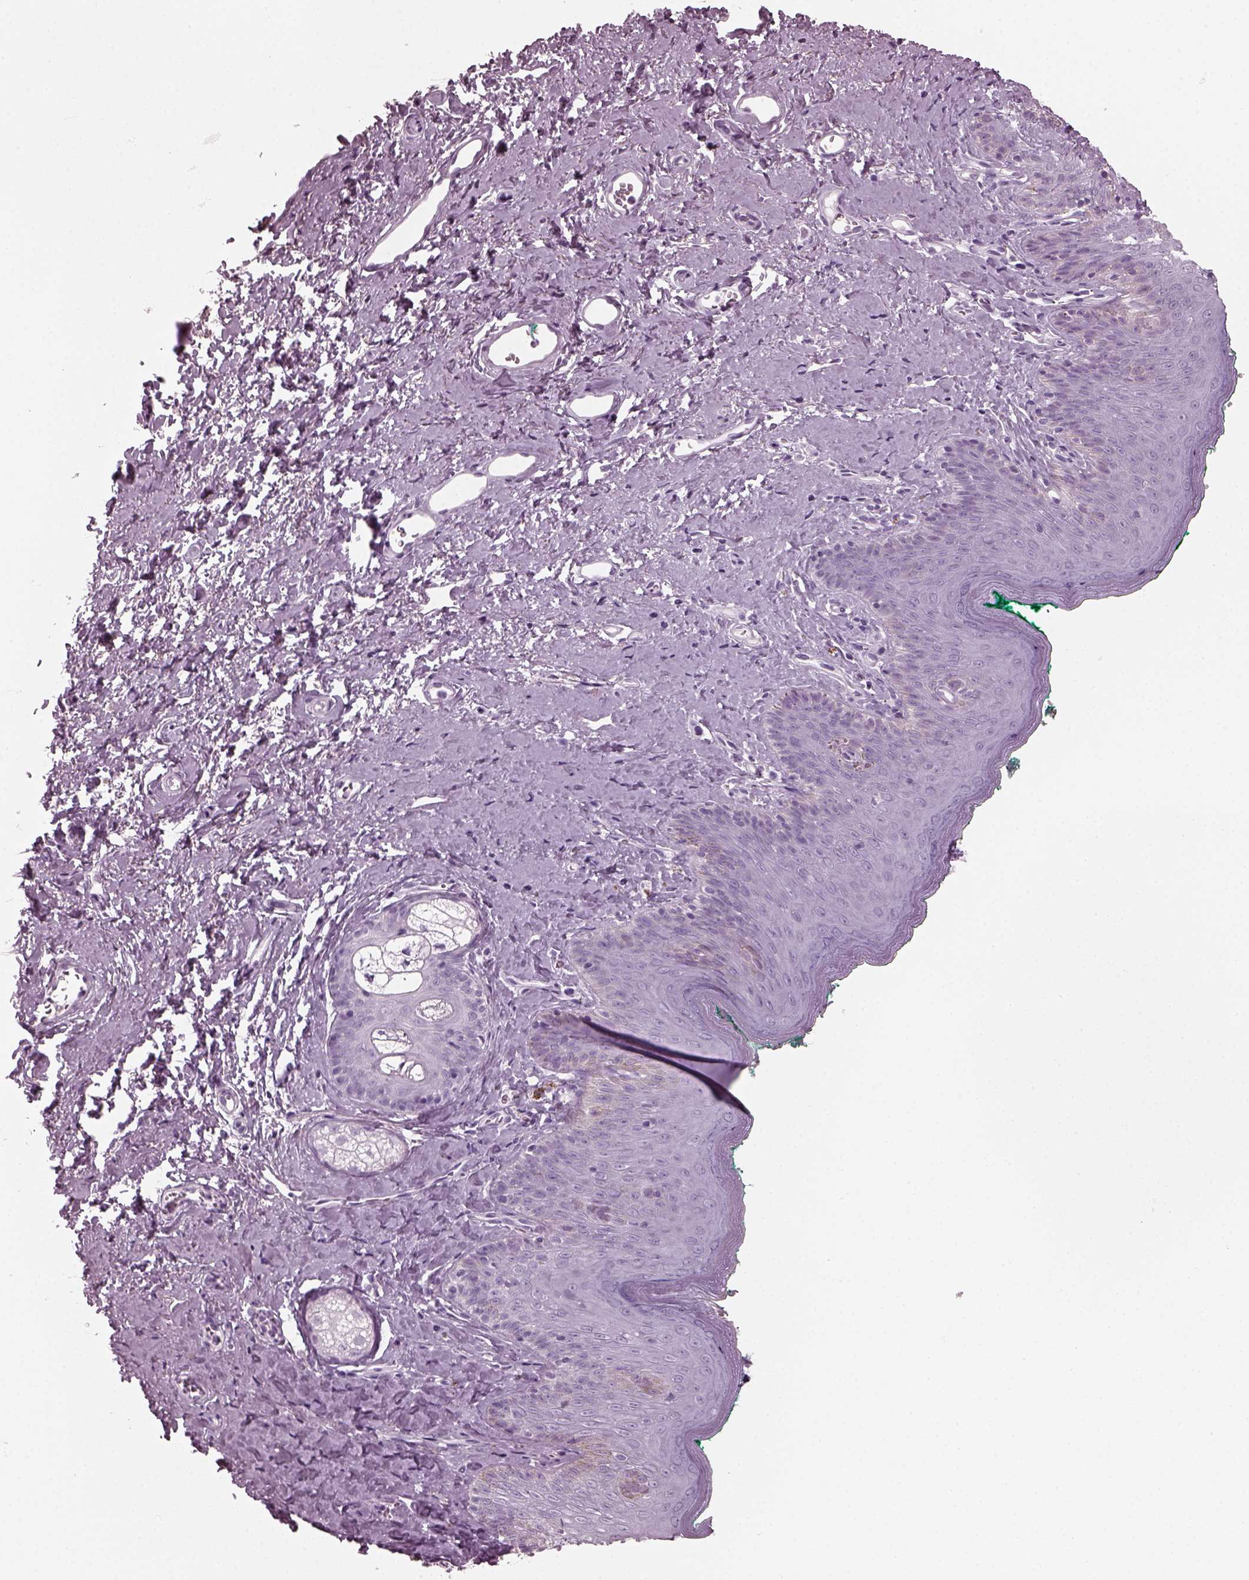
{"staining": {"intensity": "negative", "quantity": "none", "location": "none"}, "tissue": "skin", "cell_type": "Epidermal cells", "image_type": "normal", "snomed": [{"axis": "morphology", "description": "Normal tissue, NOS"}, {"axis": "topography", "description": "Vulva"}], "caption": "DAB immunohistochemical staining of normal human skin displays no significant positivity in epidermal cells. (DAB (3,3'-diaminobenzidine) immunohistochemistry visualized using brightfield microscopy, high magnification).", "gene": "RCVRN", "patient": {"sex": "female", "age": 66}}